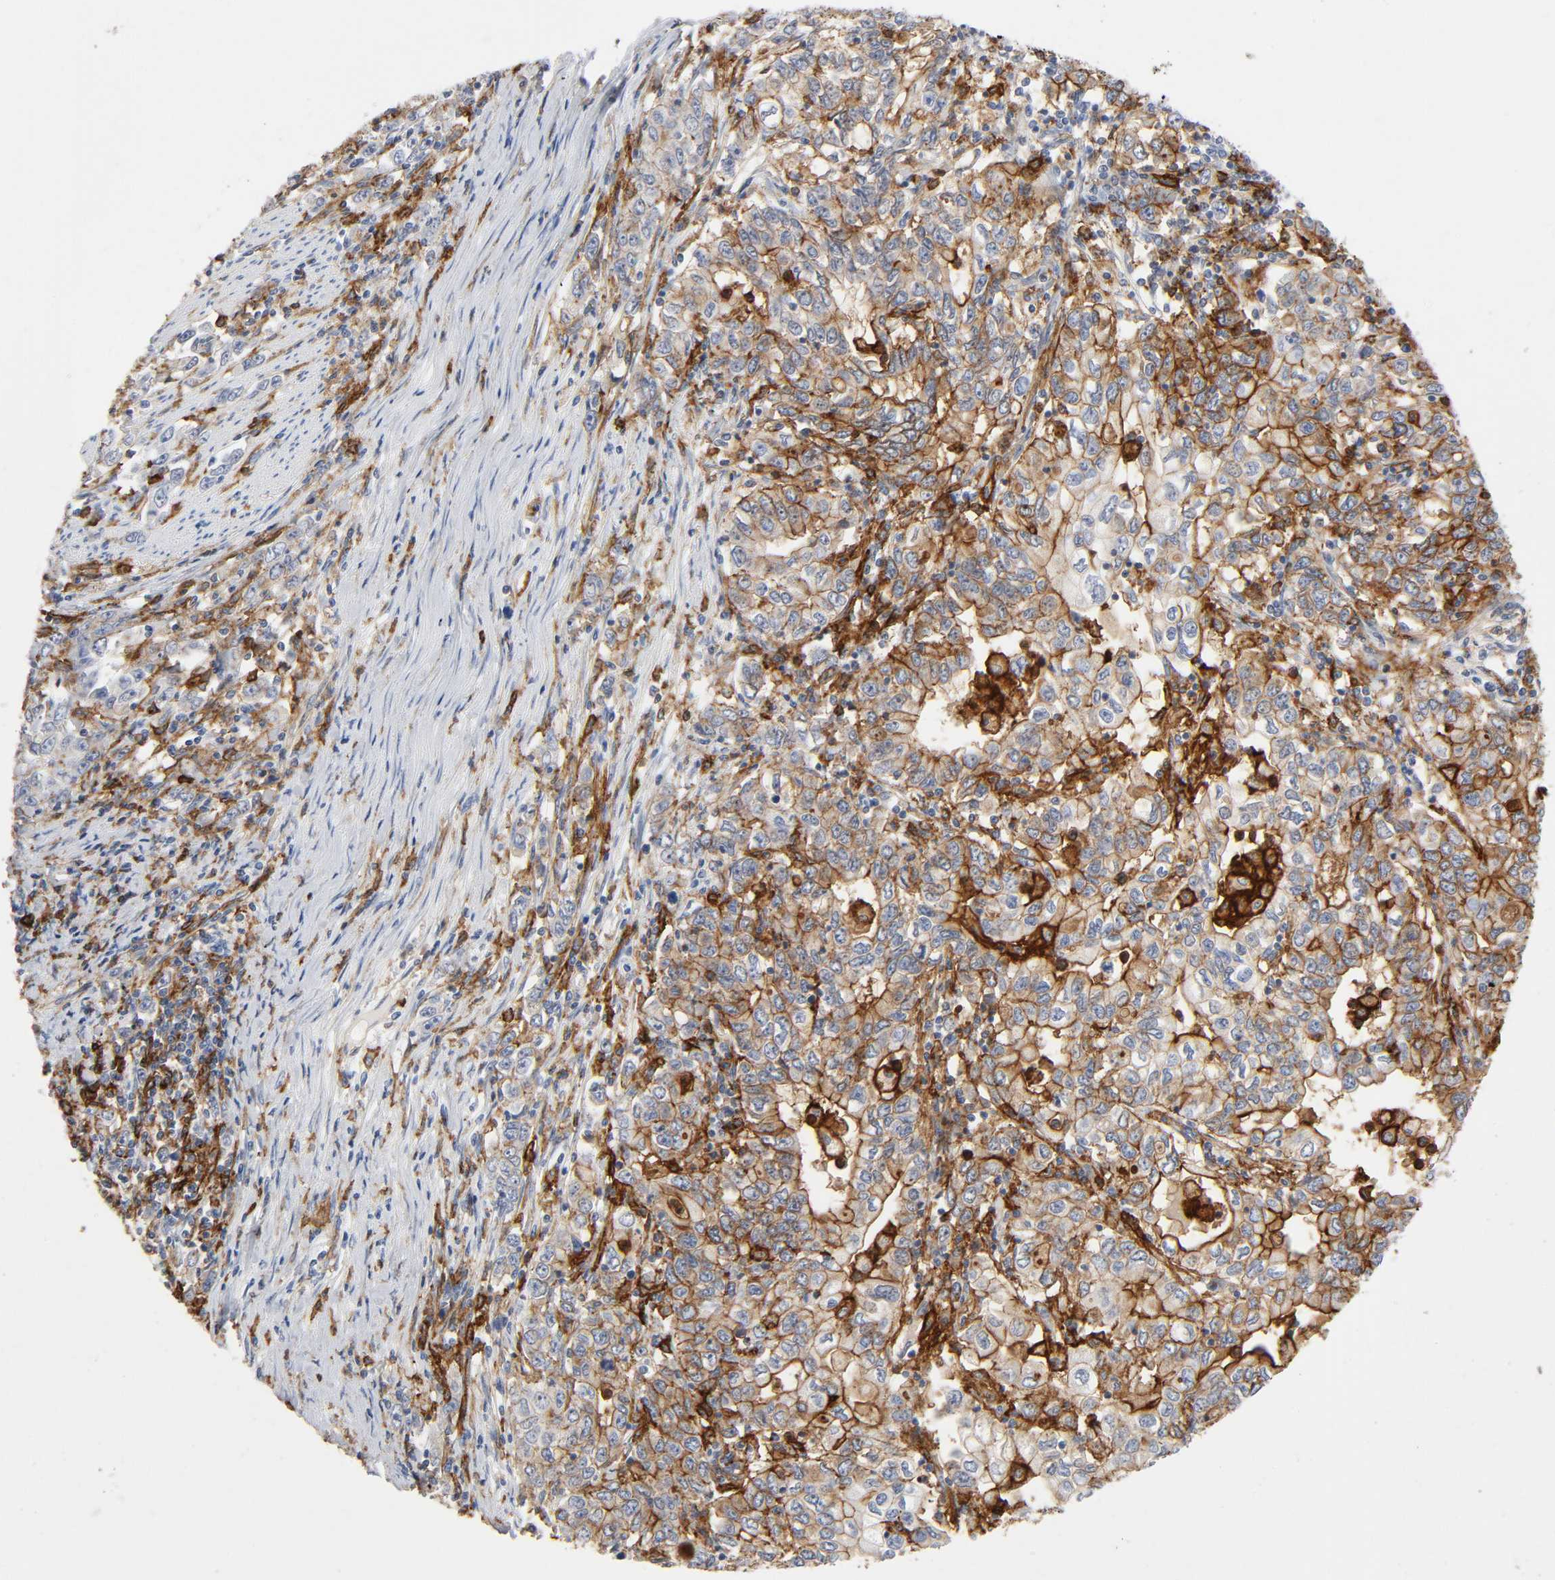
{"staining": {"intensity": "moderate", "quantity": "<25%", "location": "cytoplasmic/membranous"}, "tissue": "stomach cancer", "cell_type": "Tumor cells", "image_type": "cancer", "snomed": [{"axis": "morphology", "description": "Adenocarcinoma, NOS"}, {"axis": "topography", "description": "Stomach, lower"}], "caption": "A photomicrograph of human stomach adenocarcinoma stained for a protein exhibits moderate cytoplasmic/membranous brown staining in tumor cells. (DAB IHC, brown staining for protein, blue staining for nuclei).", "gene": "LYN", "patient": {"sex": "female", "age": 72}}